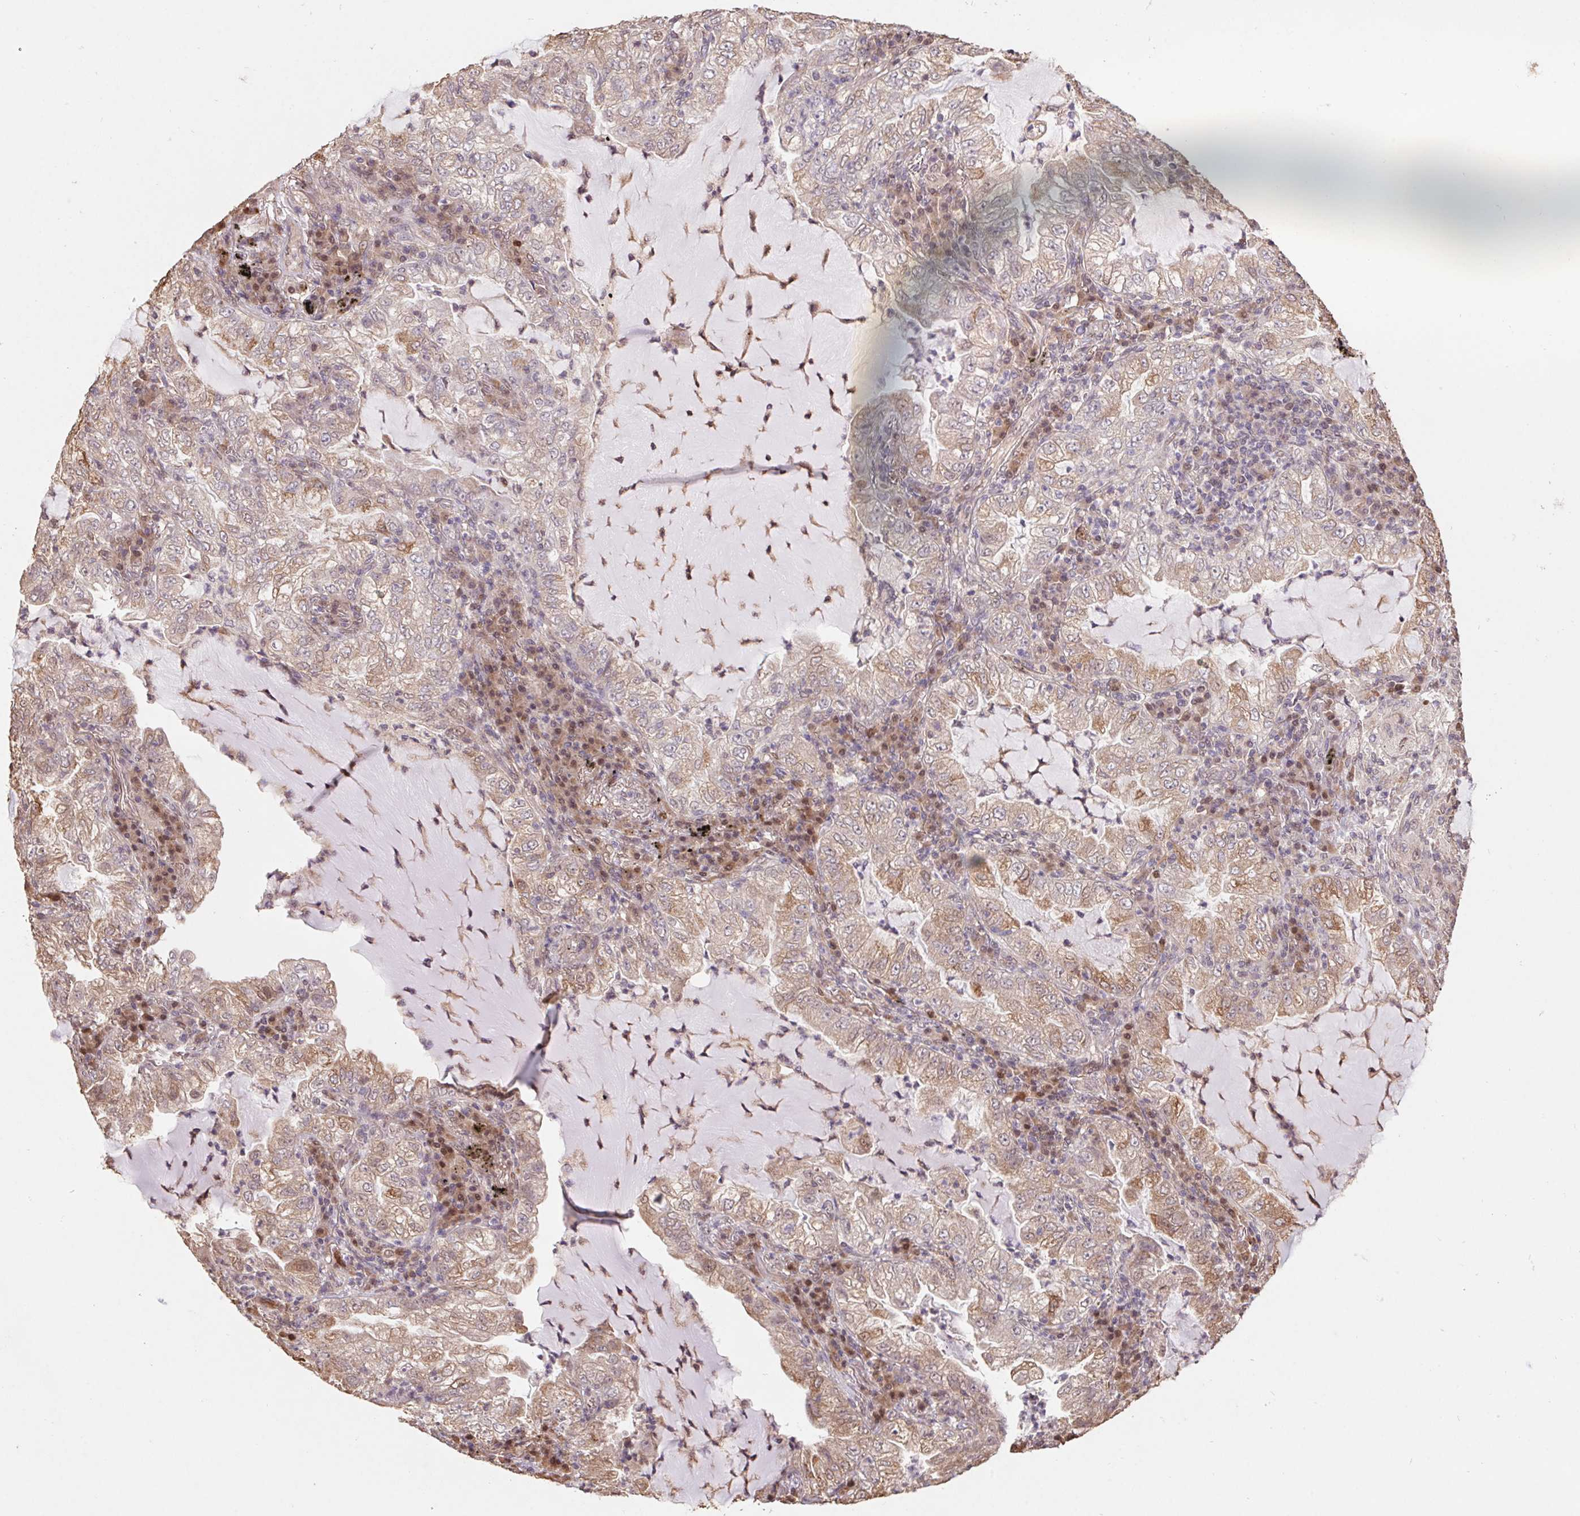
{"staining": {"intensity": "moderate", "quantity": "25%-75%", "location": "cytoplasmic/membranous"}, "tissue": "lung cancer", "cell_type": "Tumor cells", "image_type": "cancer", "snomed": [{"axis": "morphology", "description": "Adenocarcinoma, NOS"}, {"axis": "topography", "description": "Lung"}], "caption": "Lung cancer was stained to show a protein in brown. There is medium levels of moderate cytoplasmic/membranous staining in approximately 25%-75% of tumor cells.", "gene": "CUTA", "patient": {"sex": "female", "age": 73}}